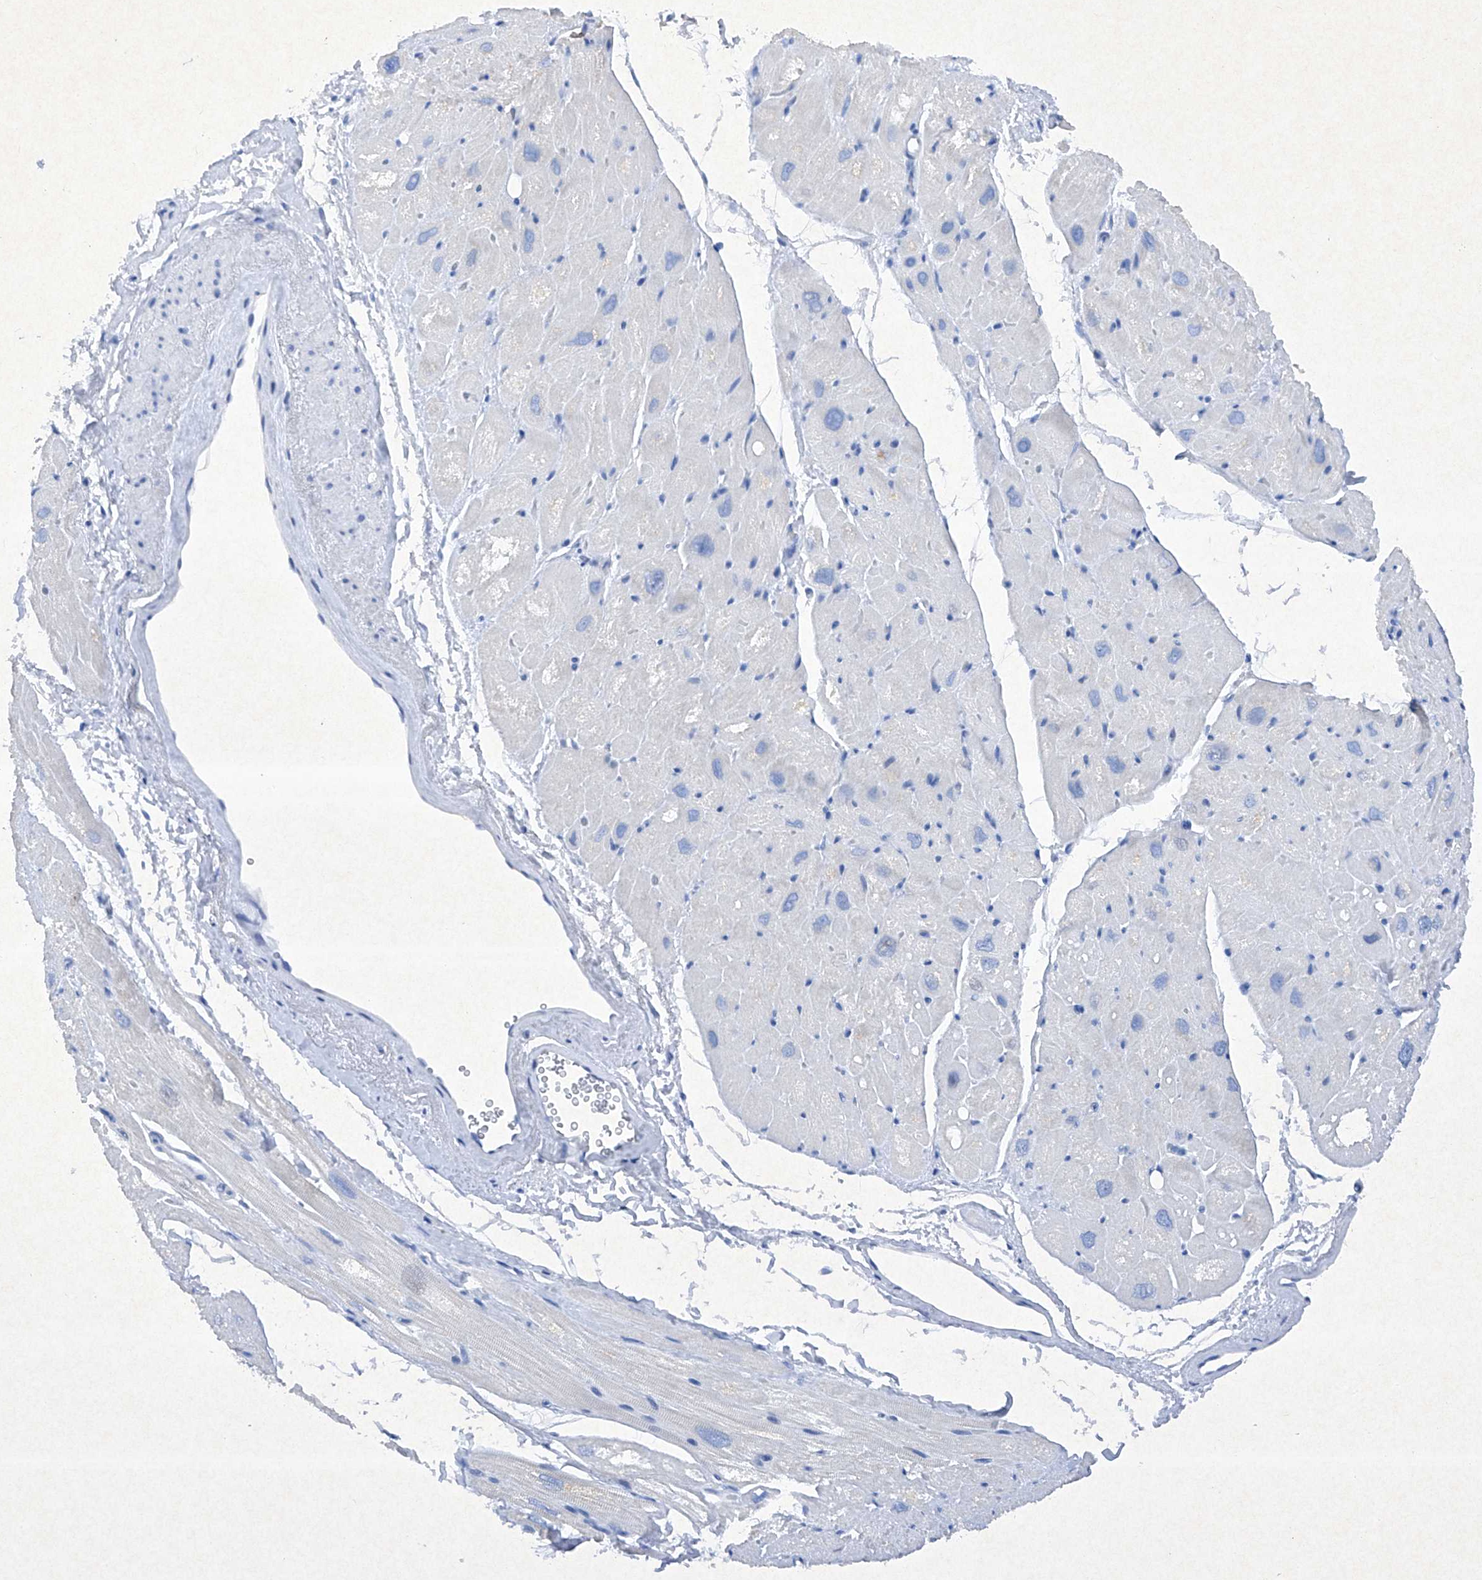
{"staining": {"intensity": "negative", "quantity": "none", "location": "none"}, "tissue": "heart muscle", "cell_type": "Cardiomyocytes", "image_type": "normal", "snomed": [{"axis": "morphology", "description": "Normal tissue, NOS"}, {"axis": "topography", "description": "Heart"}], "caption": "This is an IHC image of unremarkable heart muscle. There is no staining in cardiomyocytes.", "gene": "BARX2", "patient": {"sex": "male", "age": 50}}